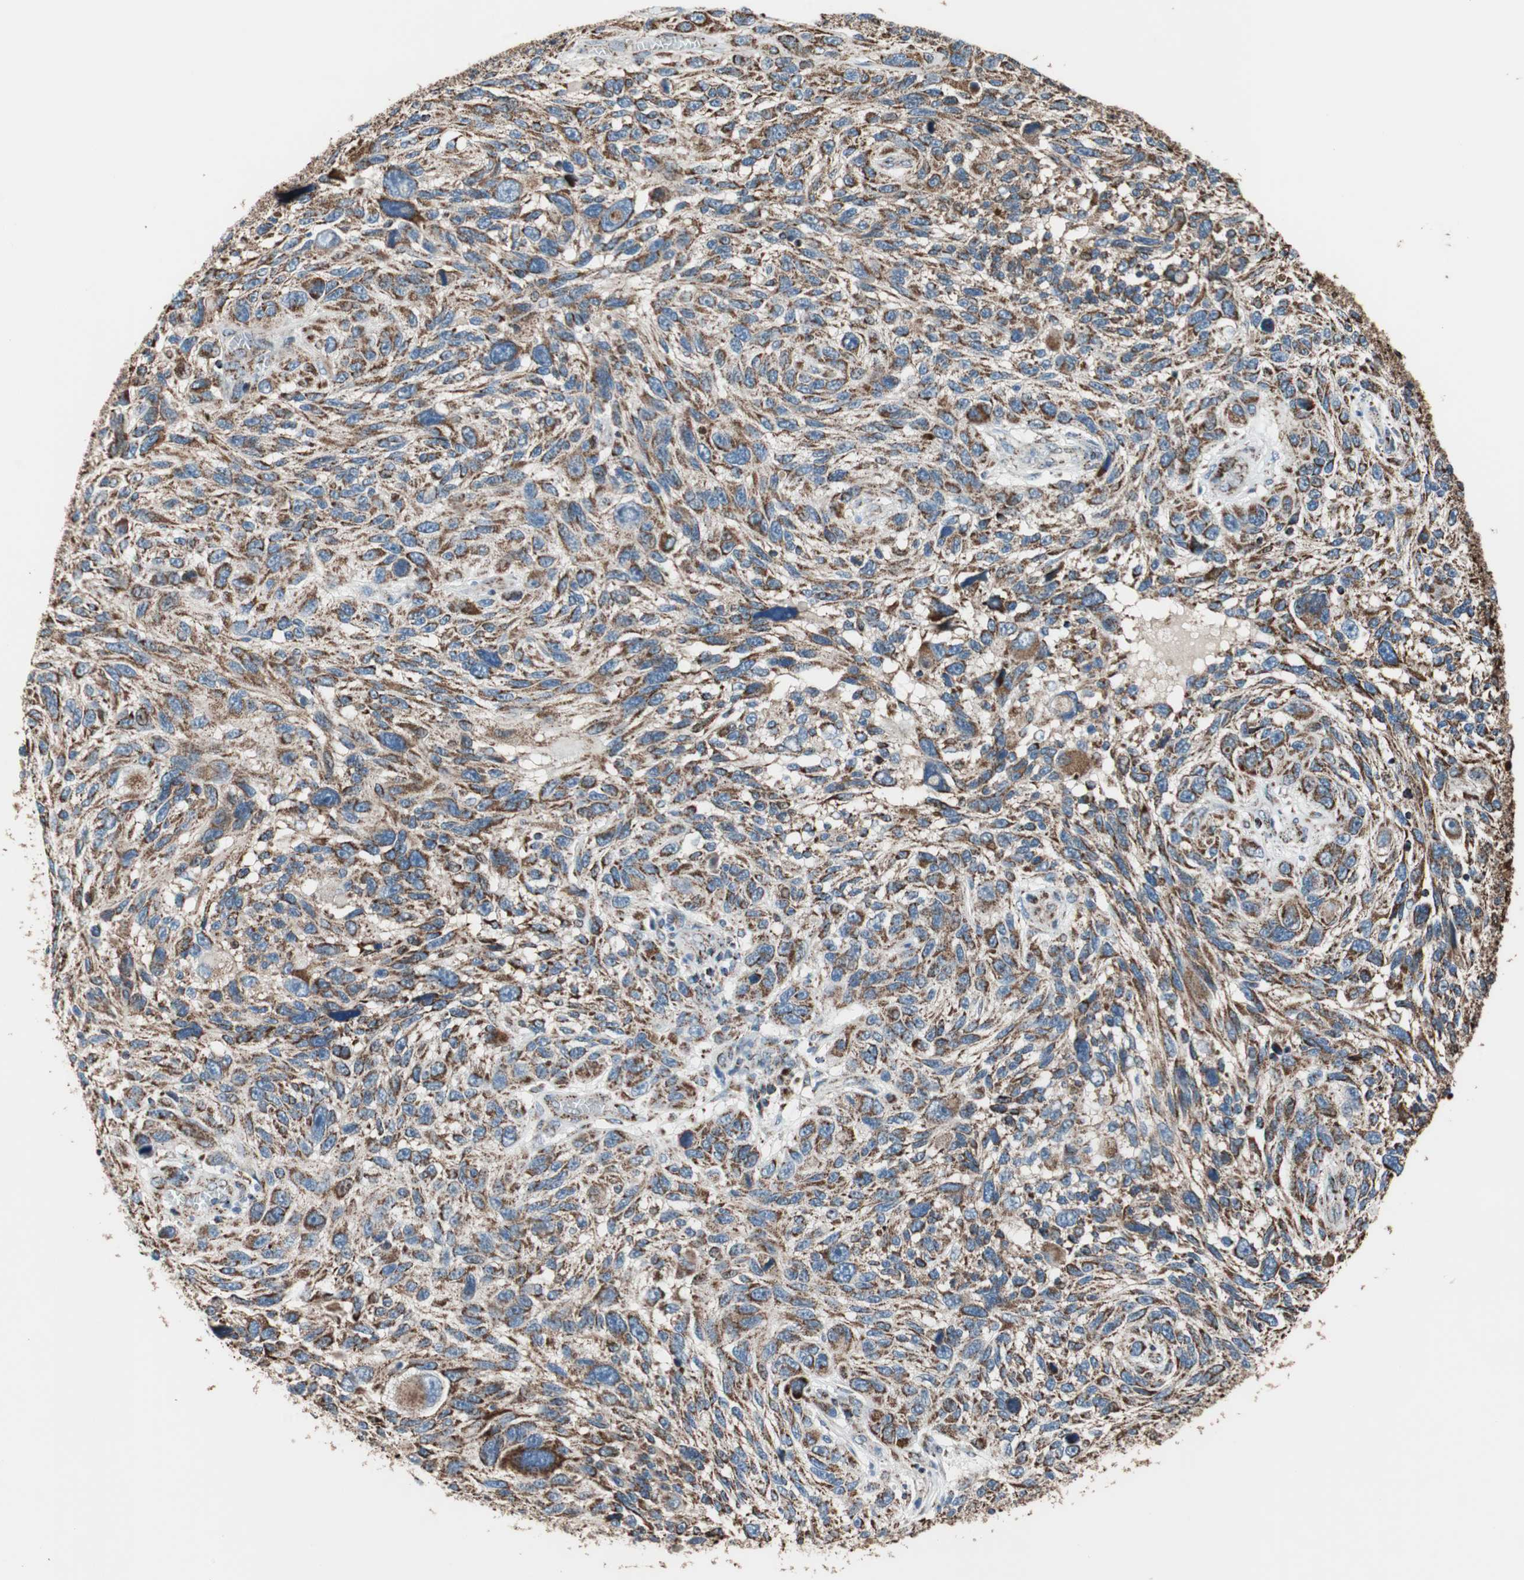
{"staining": {"intensity": "strong", "quantity": ">75%", "location": "cytoplasmic/membranous"}, "tissue": "melanoma", "cell_type": "Tumor cells", "image_type": "cancer", "snomed": [{"axis": "morphology", "description": "Malignant melanoma, NOS"}, {"axis": "topography", "description": "Skin"}], "caption": "A micrograph of human melanoma stained for a protein shows strong cytoplasmic/membranous brown staining in tumor cells. (Brightfield microscopy of DAB IHC at high magnification).", "gene": "PCSK4", "patient": {"sex": "male", "age": 53}}